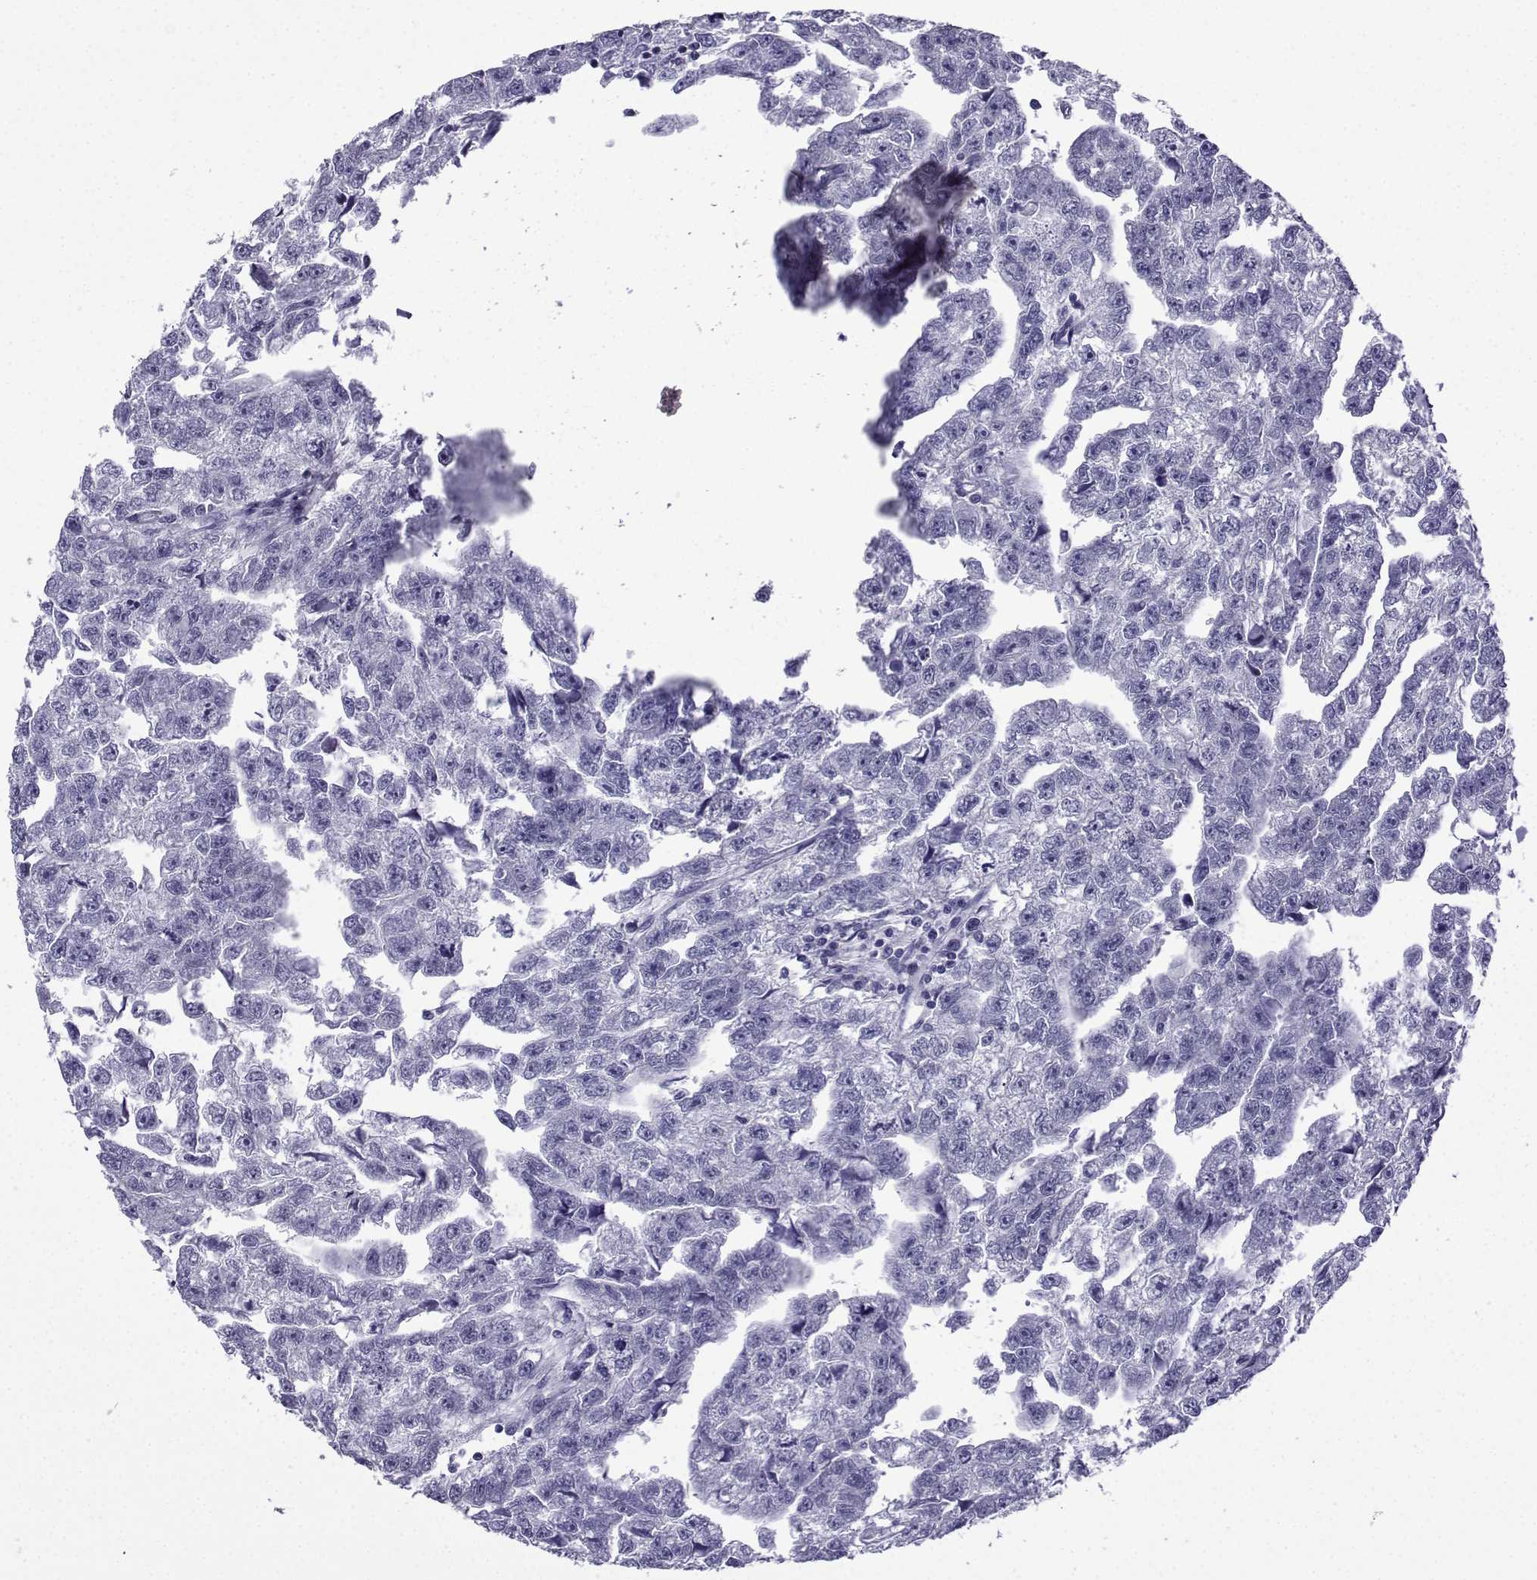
{"staining": {"intensity": "negative", "quantity": "none", "location": "none"}, "tissue": "testis cancer", "cell_type": "Tumor cells", "image_type": "cancer", "snomed": [{"axis": "morphology", "description": "Carcinoma, Embryonal, NOS"}, {"axis": "morphology", "description": "Teratoma, malignant, NOS"}, {"axis": "topography", "description": "Testis"}], "caption": "Protein analysis of embryonal carcinoma (testis) reveals no significant staining in tumor cells.", "gene": "ACRBP", "patient": {"sex": "male", "age": 44}}